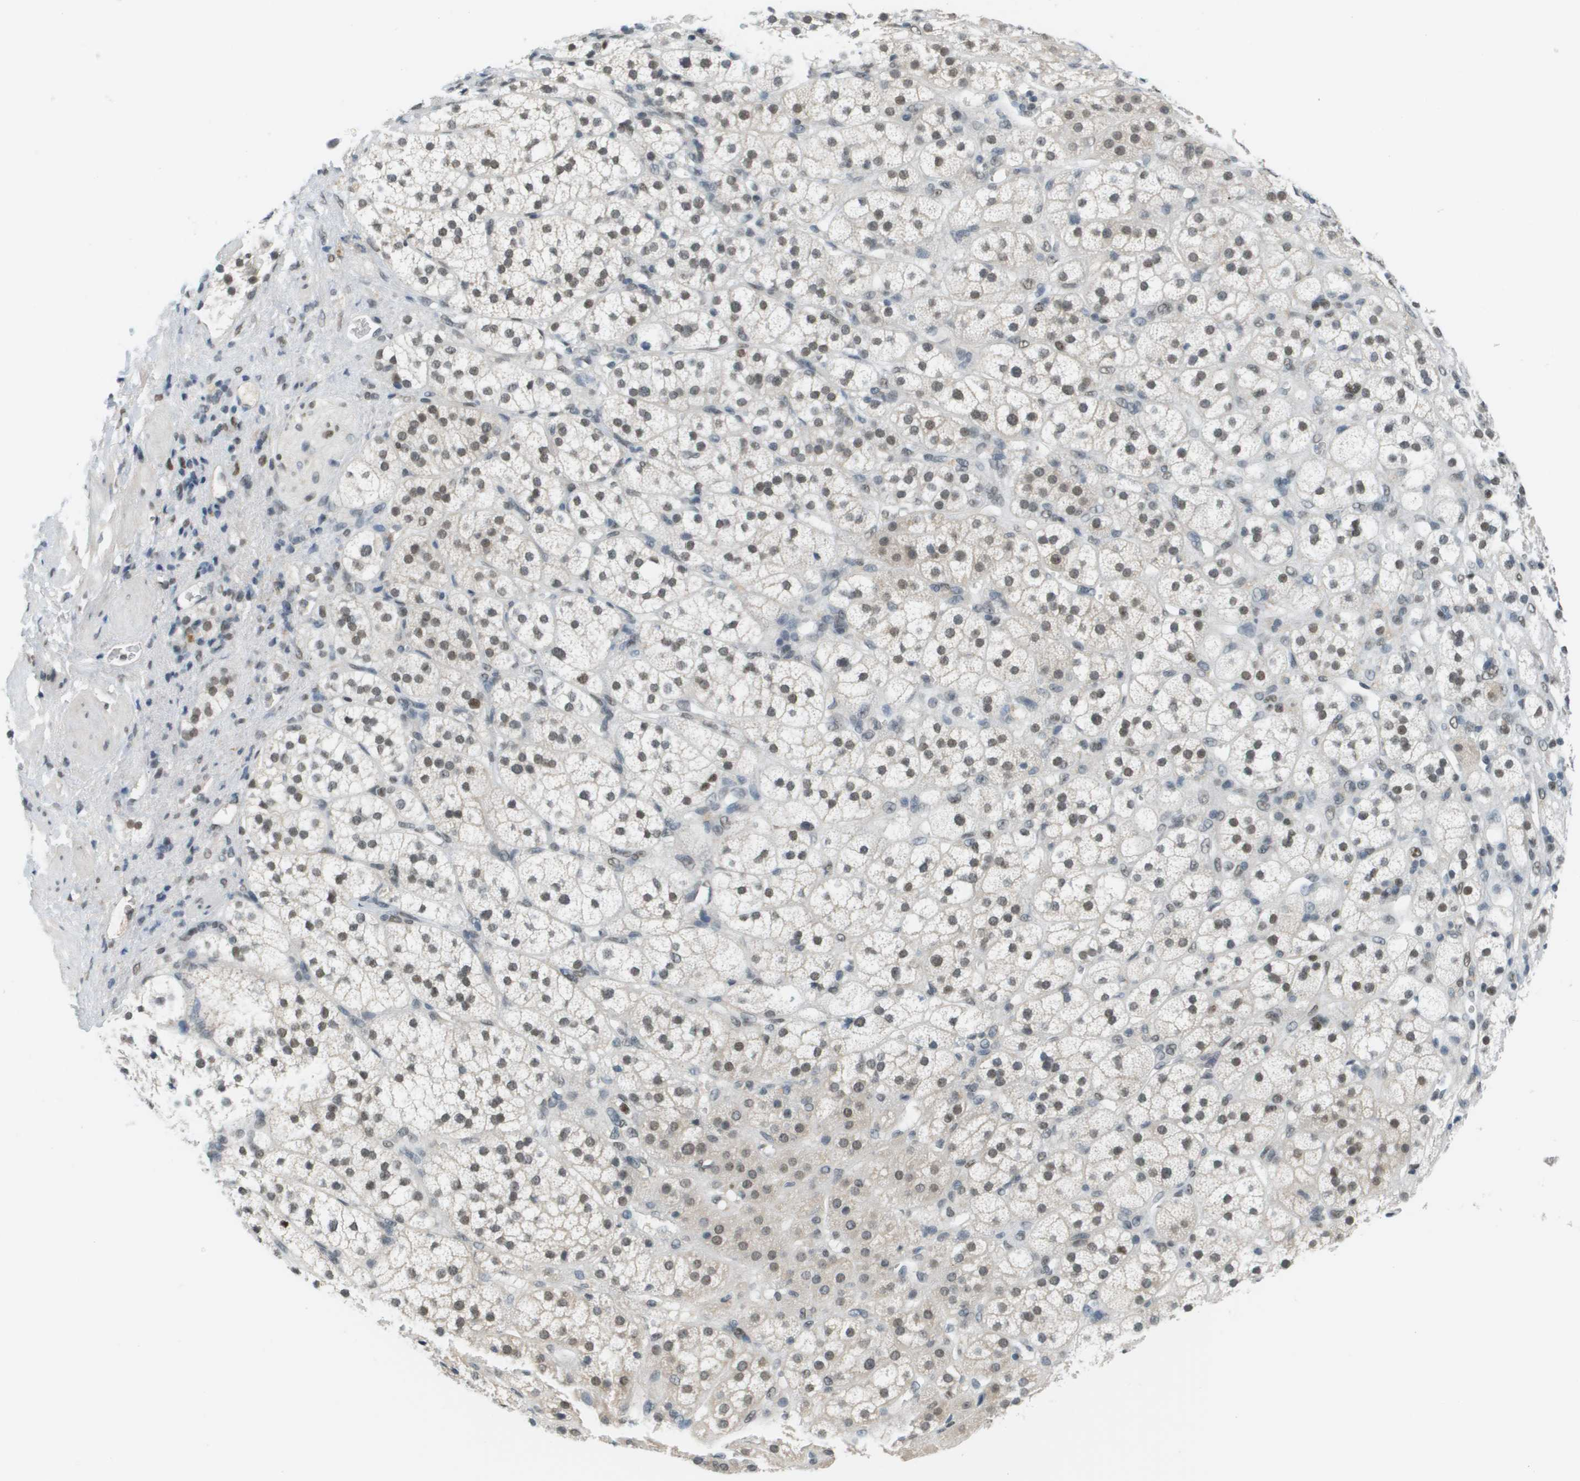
{"staining": {"intensity": "moderate", "quantity": ">75%", "location": "nuclear"}, "tissue": "adrenal gland", "cell_type": "Glandular cells", "image_type": "normal", "snomed": [{"axis": "morphology", "description": "Normal tissue, NOS"}, {"axis": "topography", "description": "Adrenal gland"}], "caption": "Adrenal gland stained with a brown dye demonstrates moderate nuclear positive expression in approximately >75% of glandular cells.", "gene": "CBX5", "patient": {"sex": "male", "age": 56}}